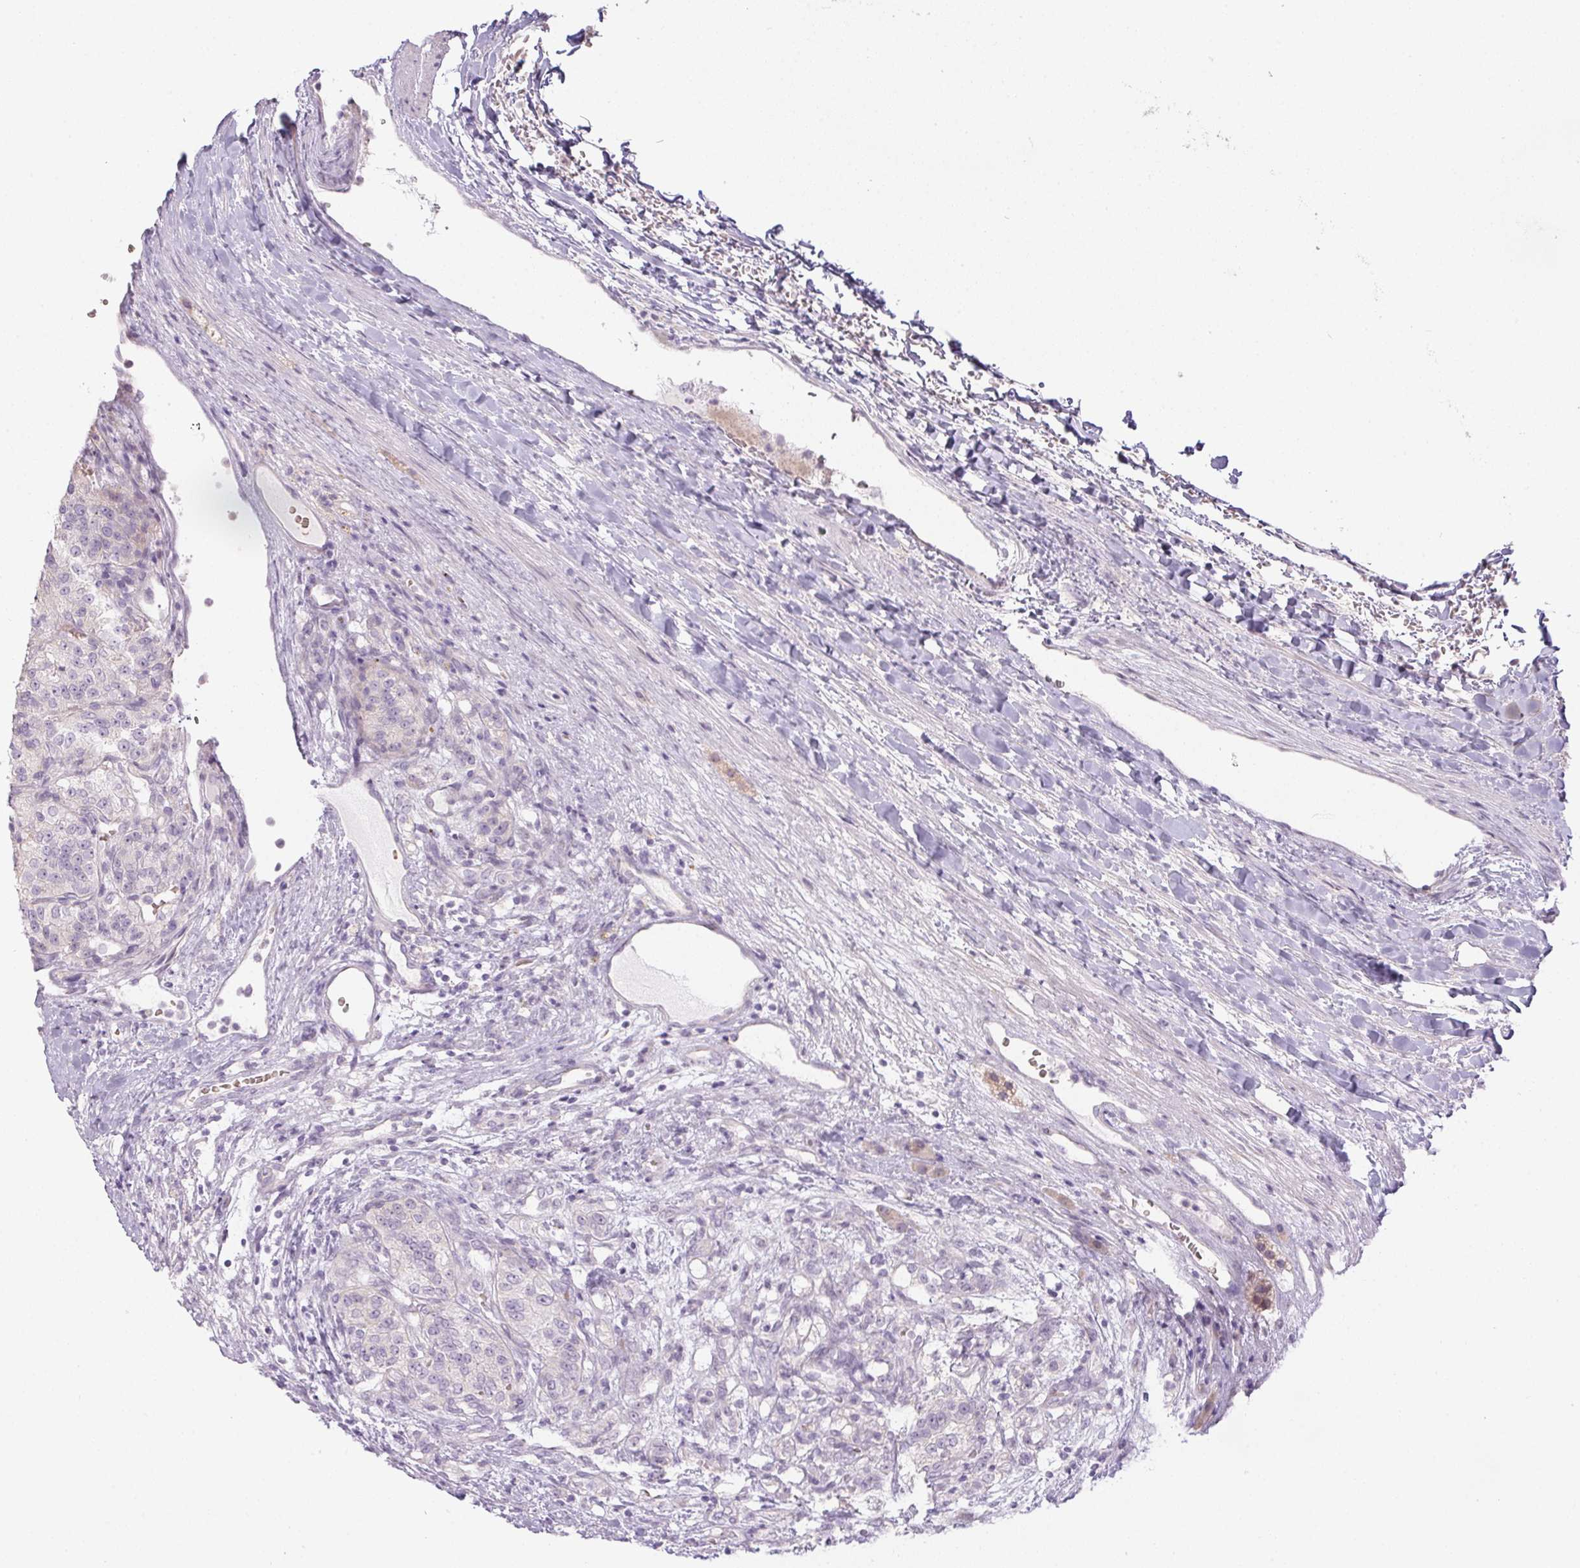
{"staining": {"intensity": "negative", "quantity": "none", "location": "none"}, "tissue": "renal cancer", "cell_type": "Tumor cells", "image_type": "cancer", "snomed": [{"axis": "morphology", "description": "Adenocarcinoma, NOS"}, {"axis": "topography", "description": "Kidney"}], "caption": "Tumor cells are negative for protein expression in human renal adenocarcinoma.", "gene": "CTCFL", "patient": {"sex": "female", "age": 63}}